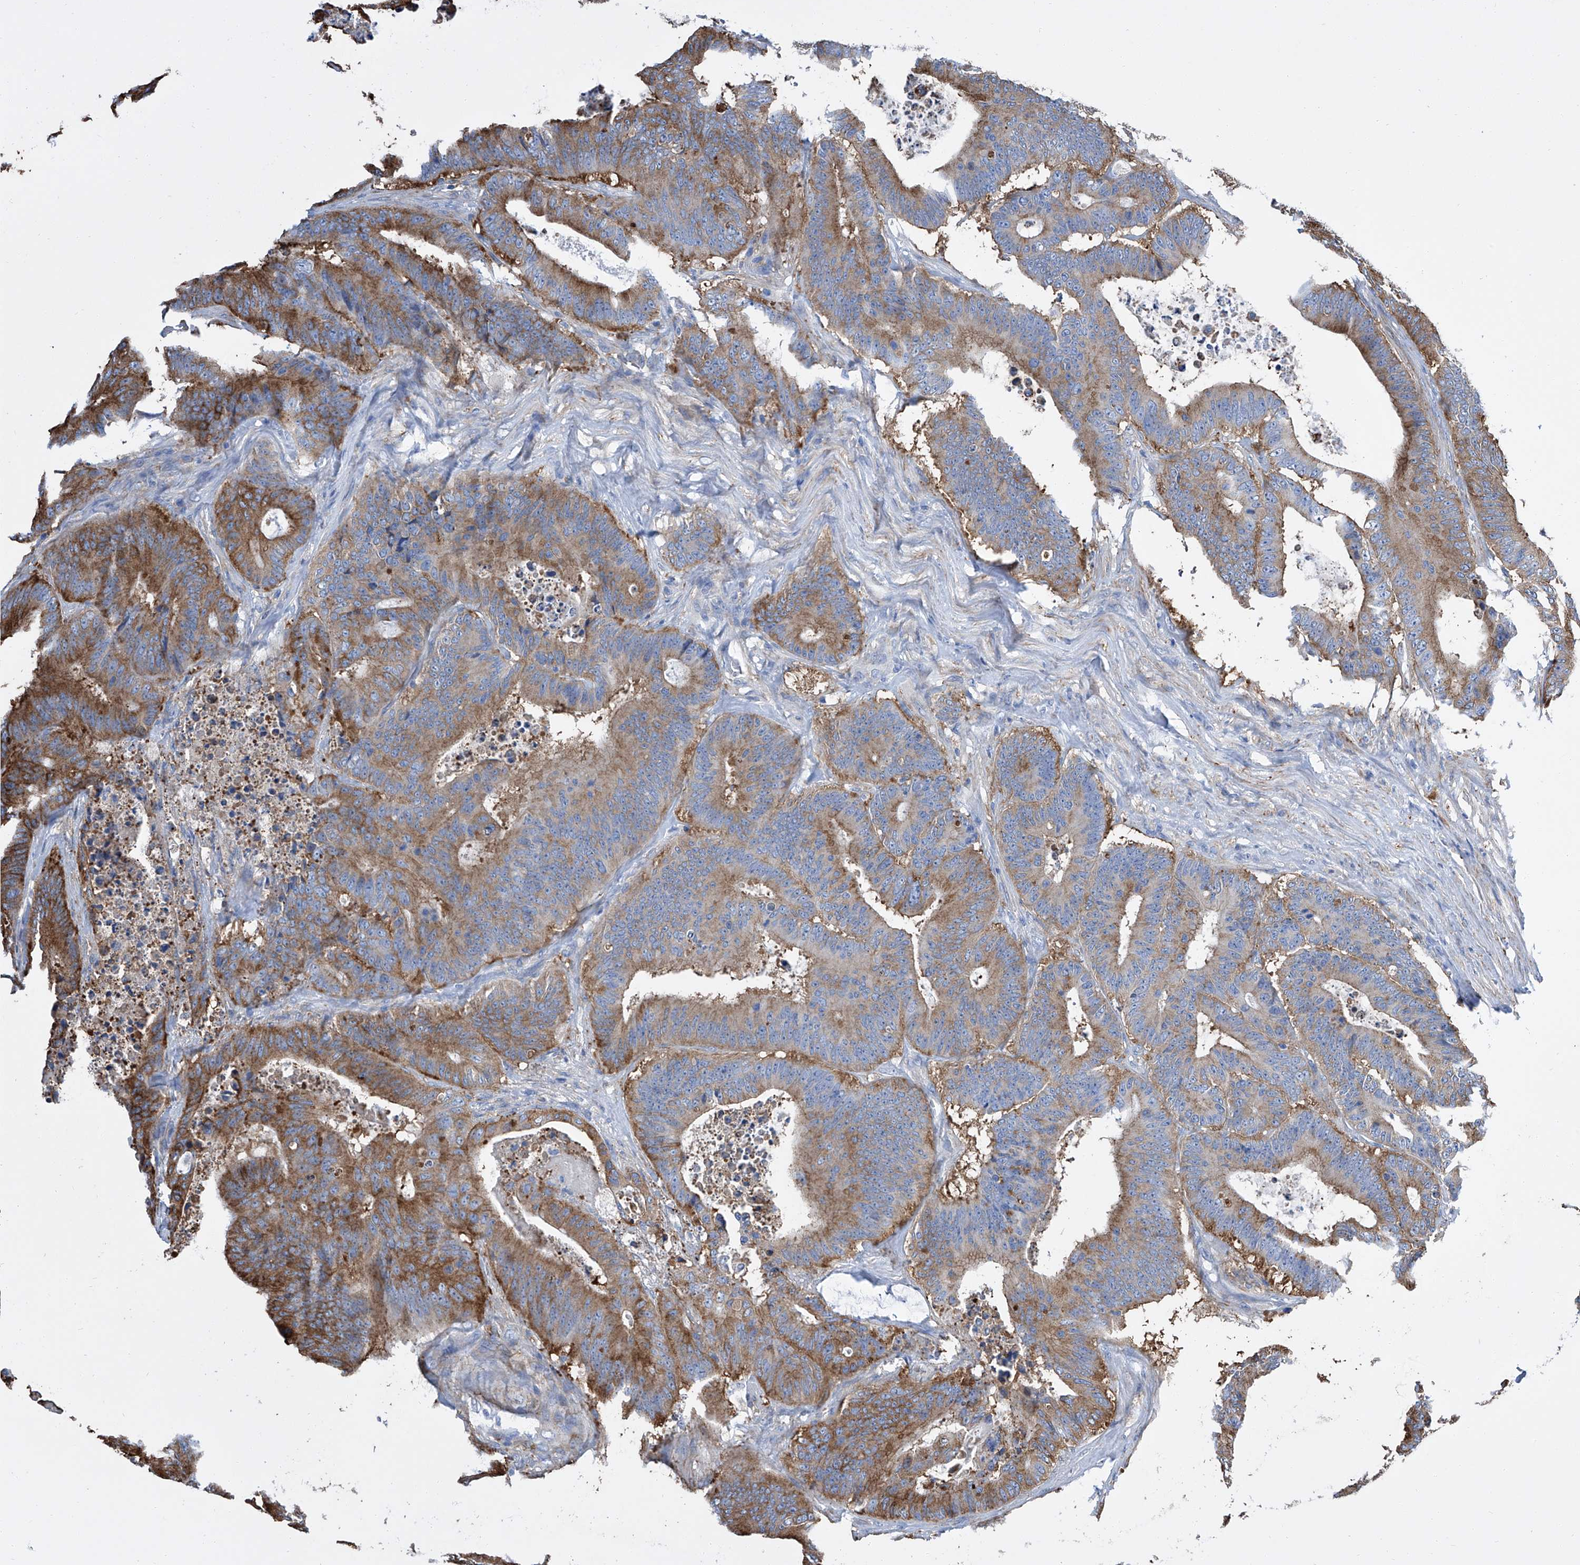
{"staining": {"intensity": "moderate", "quantity": ">75%", "location": "cytoplasmic/membranous"}, "tissue": "colorectal cancer", "cell_type": "Tumor cells", "image_type": "cancer", "snomed": [{"axis": "morphology", "description": "Adenocarcinoma, NOS"}, {"axis": "topography", "description": "Colon"}], "caption": "Adenocarcinoma (colorectal) stained with DAB immunohistochemistry exhibits medium levels of moderate cytoplasmic/membranous staining in about >75% of tumor cells.", "gene": "GPT", "patient": {"sex": "male", "age": 83}}